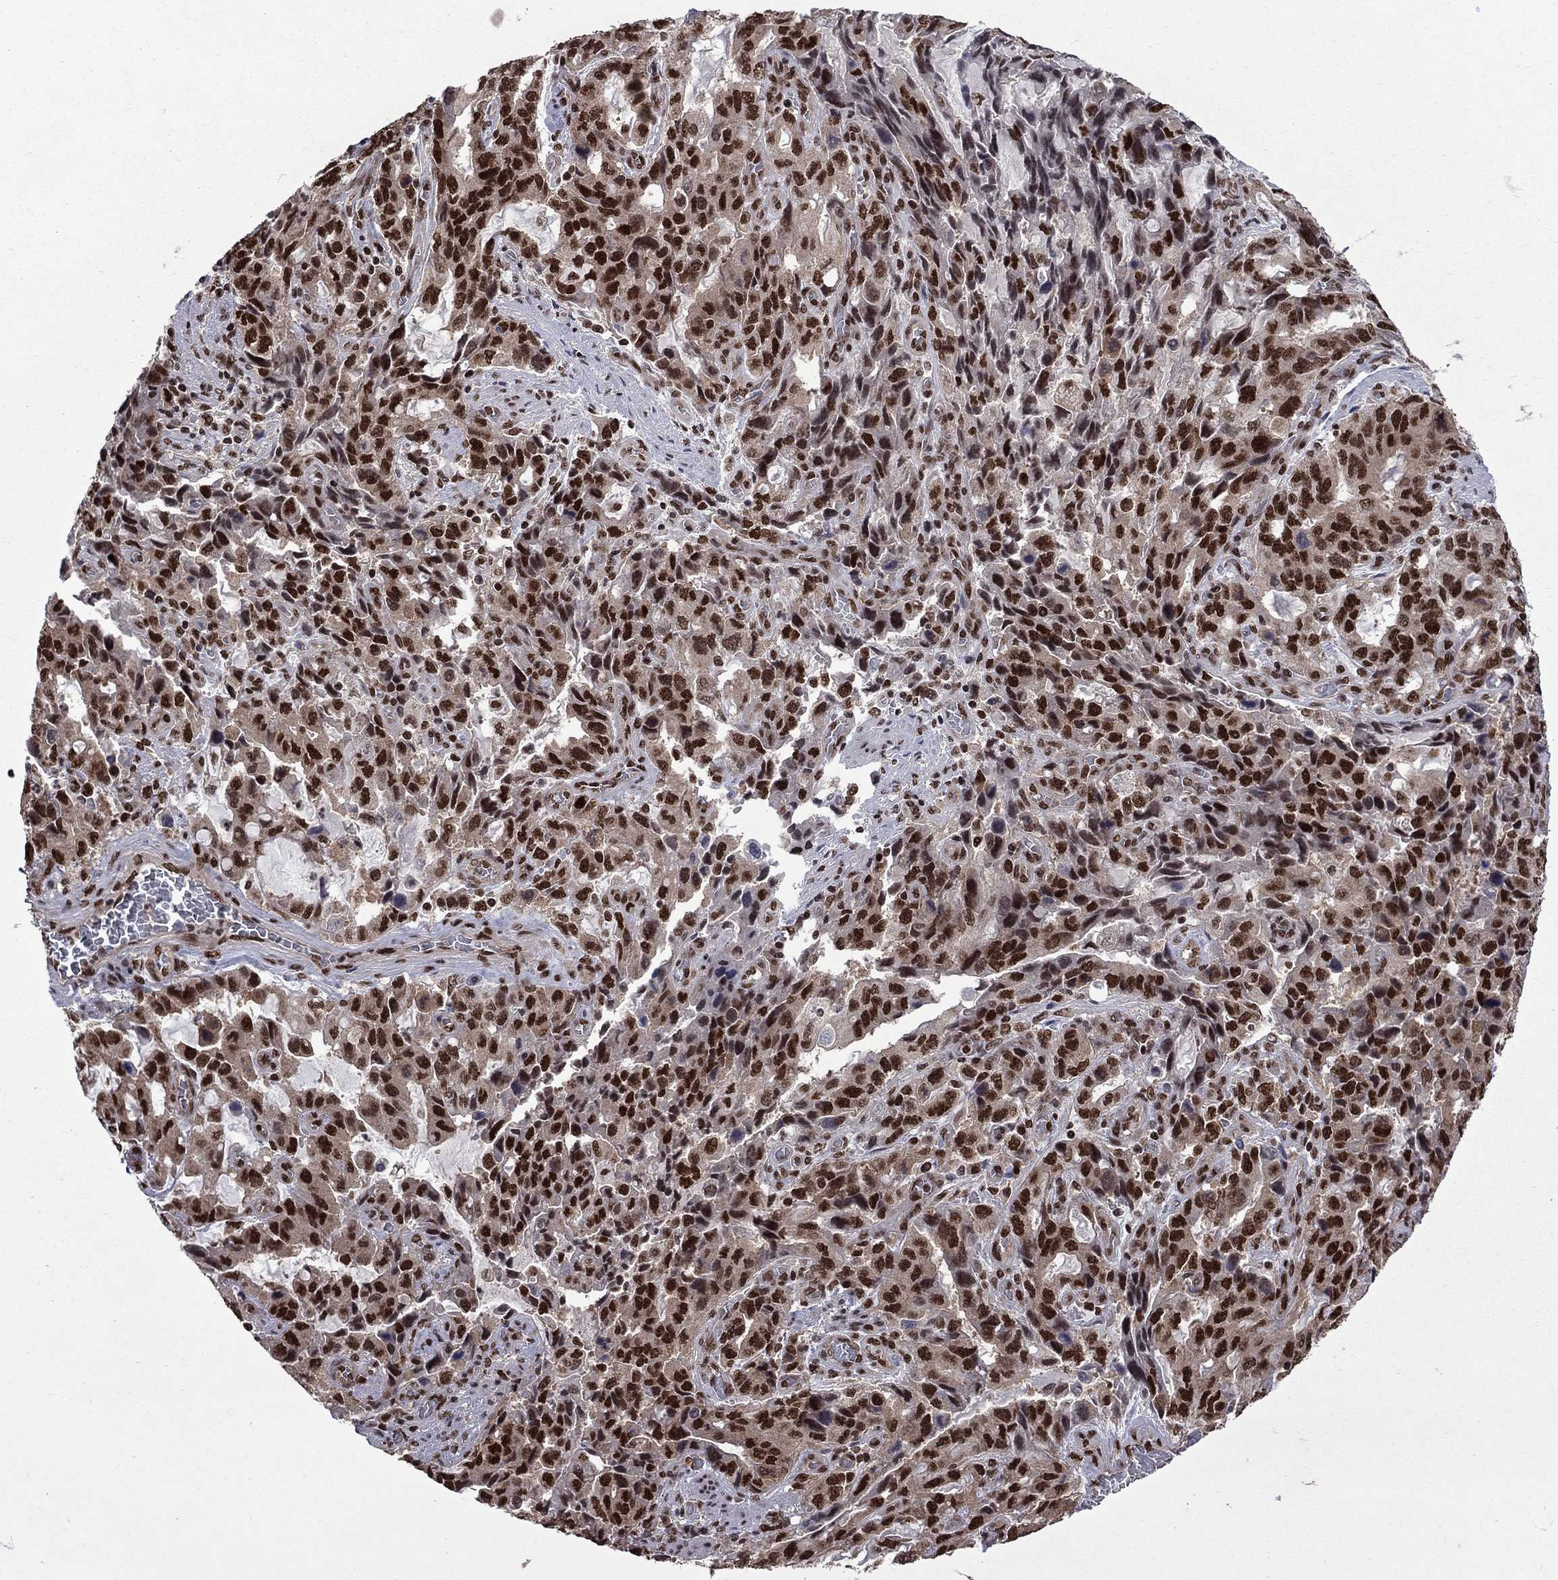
{"staining": {"intensity": "strong", "quantity": ">75%", "location": "nuclear"}, "tissue": "stomach cancer", "cell_type": "Tumor cells", "image_type": "cancer", "snomed": [{"axis": "morphology", "description": "Adenocarcinoma, NOS"}, {"axis": "topography", "description": "Stomach, upper"}], "caption": "Immunohistochemical staining of human stomach adenocarcinoma shows strong nuclear protein expression in about >75% of tumor cells. (DAB IHC, brown staining for protein, blue staining for nuclei).", "gene": "MED25", "patient": {"sex": "male", "age": 85}}